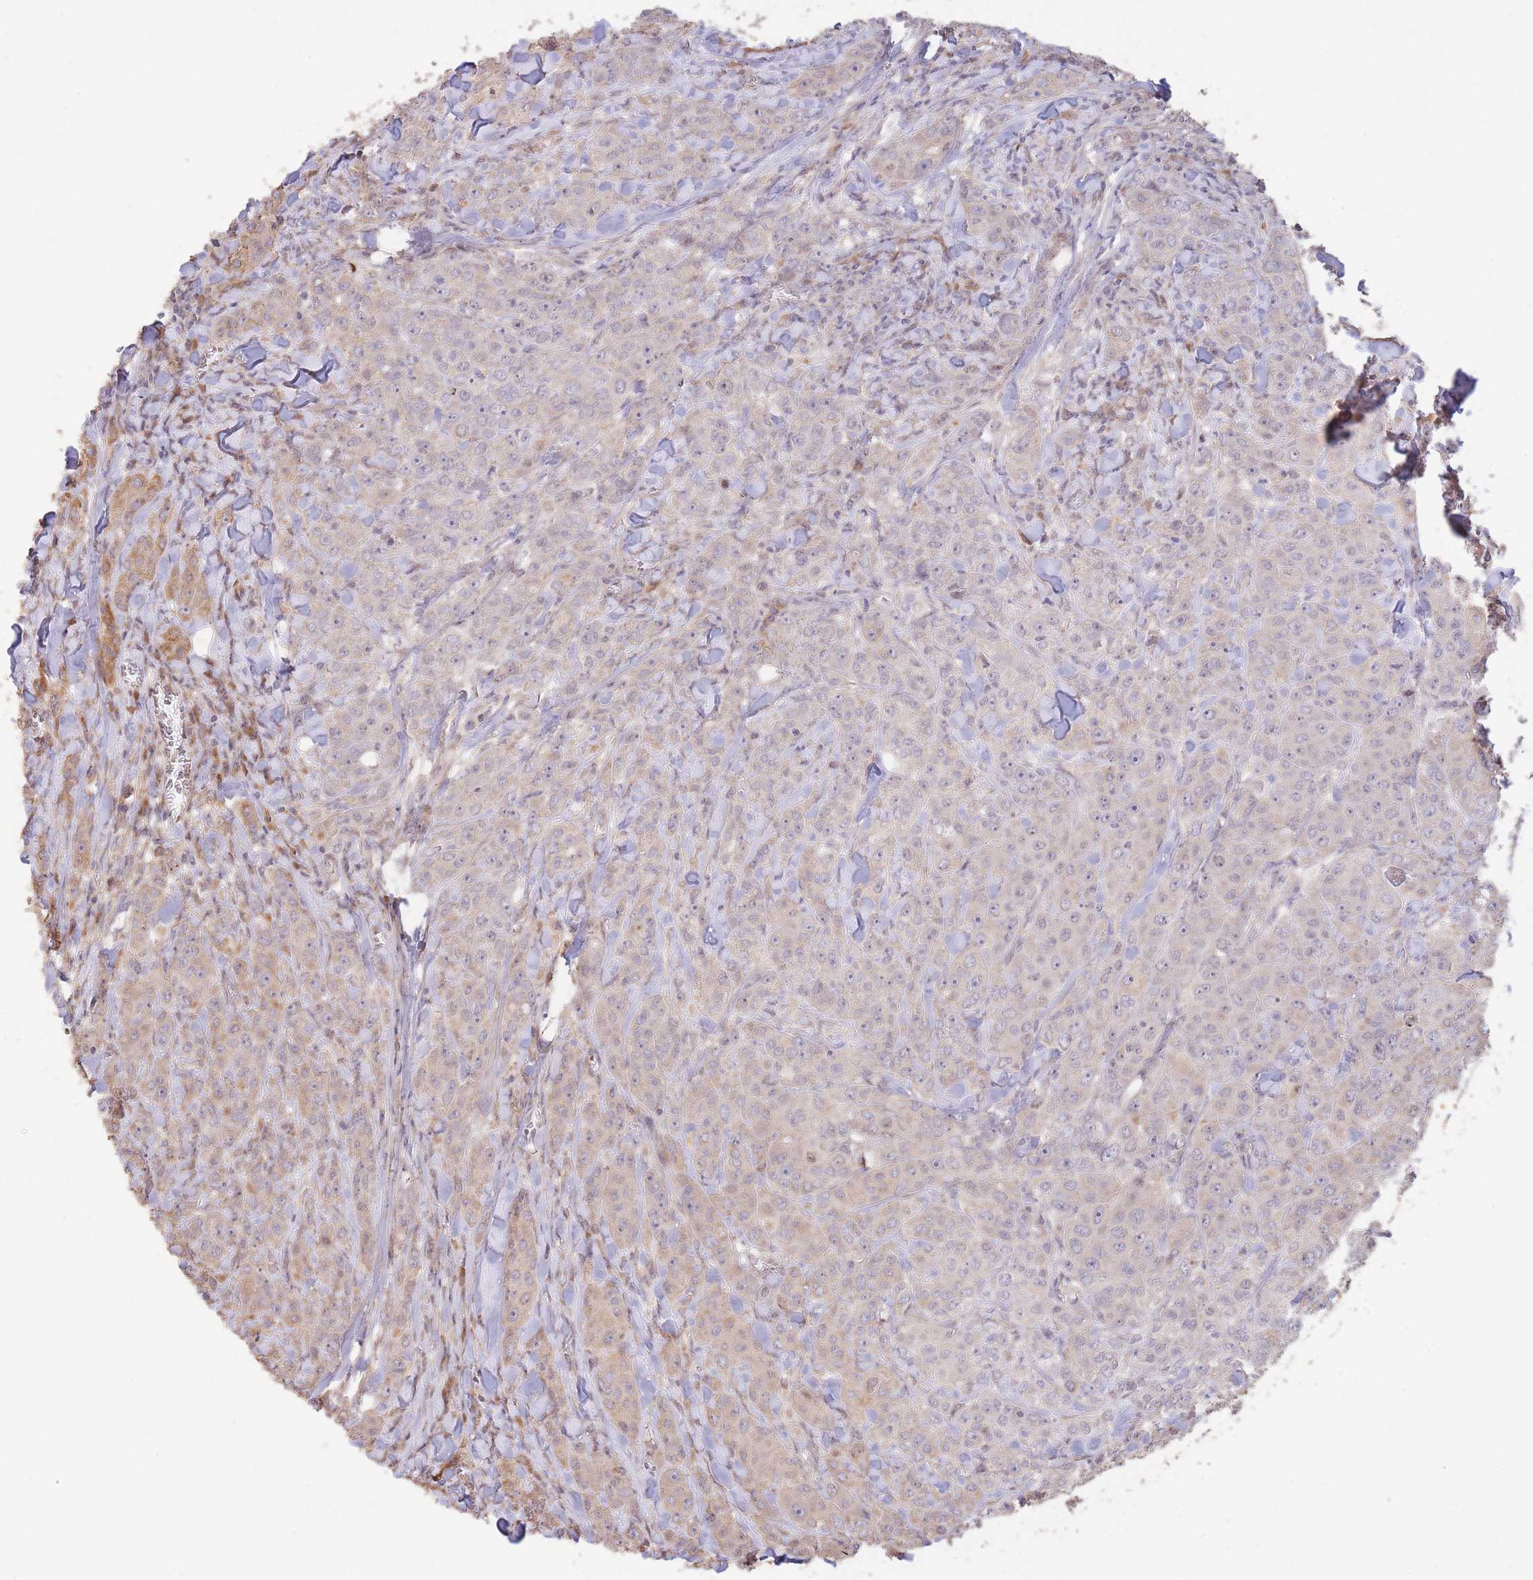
{"staining": {"intensity": "weak", "quantity": "<25%", "location": "cytoplasmic/membranous"}, "tissue": "breast cancer", "cell_type": "Tumor cells", "image_type": "cancer", "snomed": [{"axis": "morphology", "description": "Duct carcinoma"}, {"axis": "topography", "description": "Breast"}], "caption": "This is an immunohistochemistry (IHC) histopathology image of human intraductal carcinoma (breast). There is no positivity in tumor cells.", "gene": "RGS14", "patient": {"sex": "female", "age": 43}}